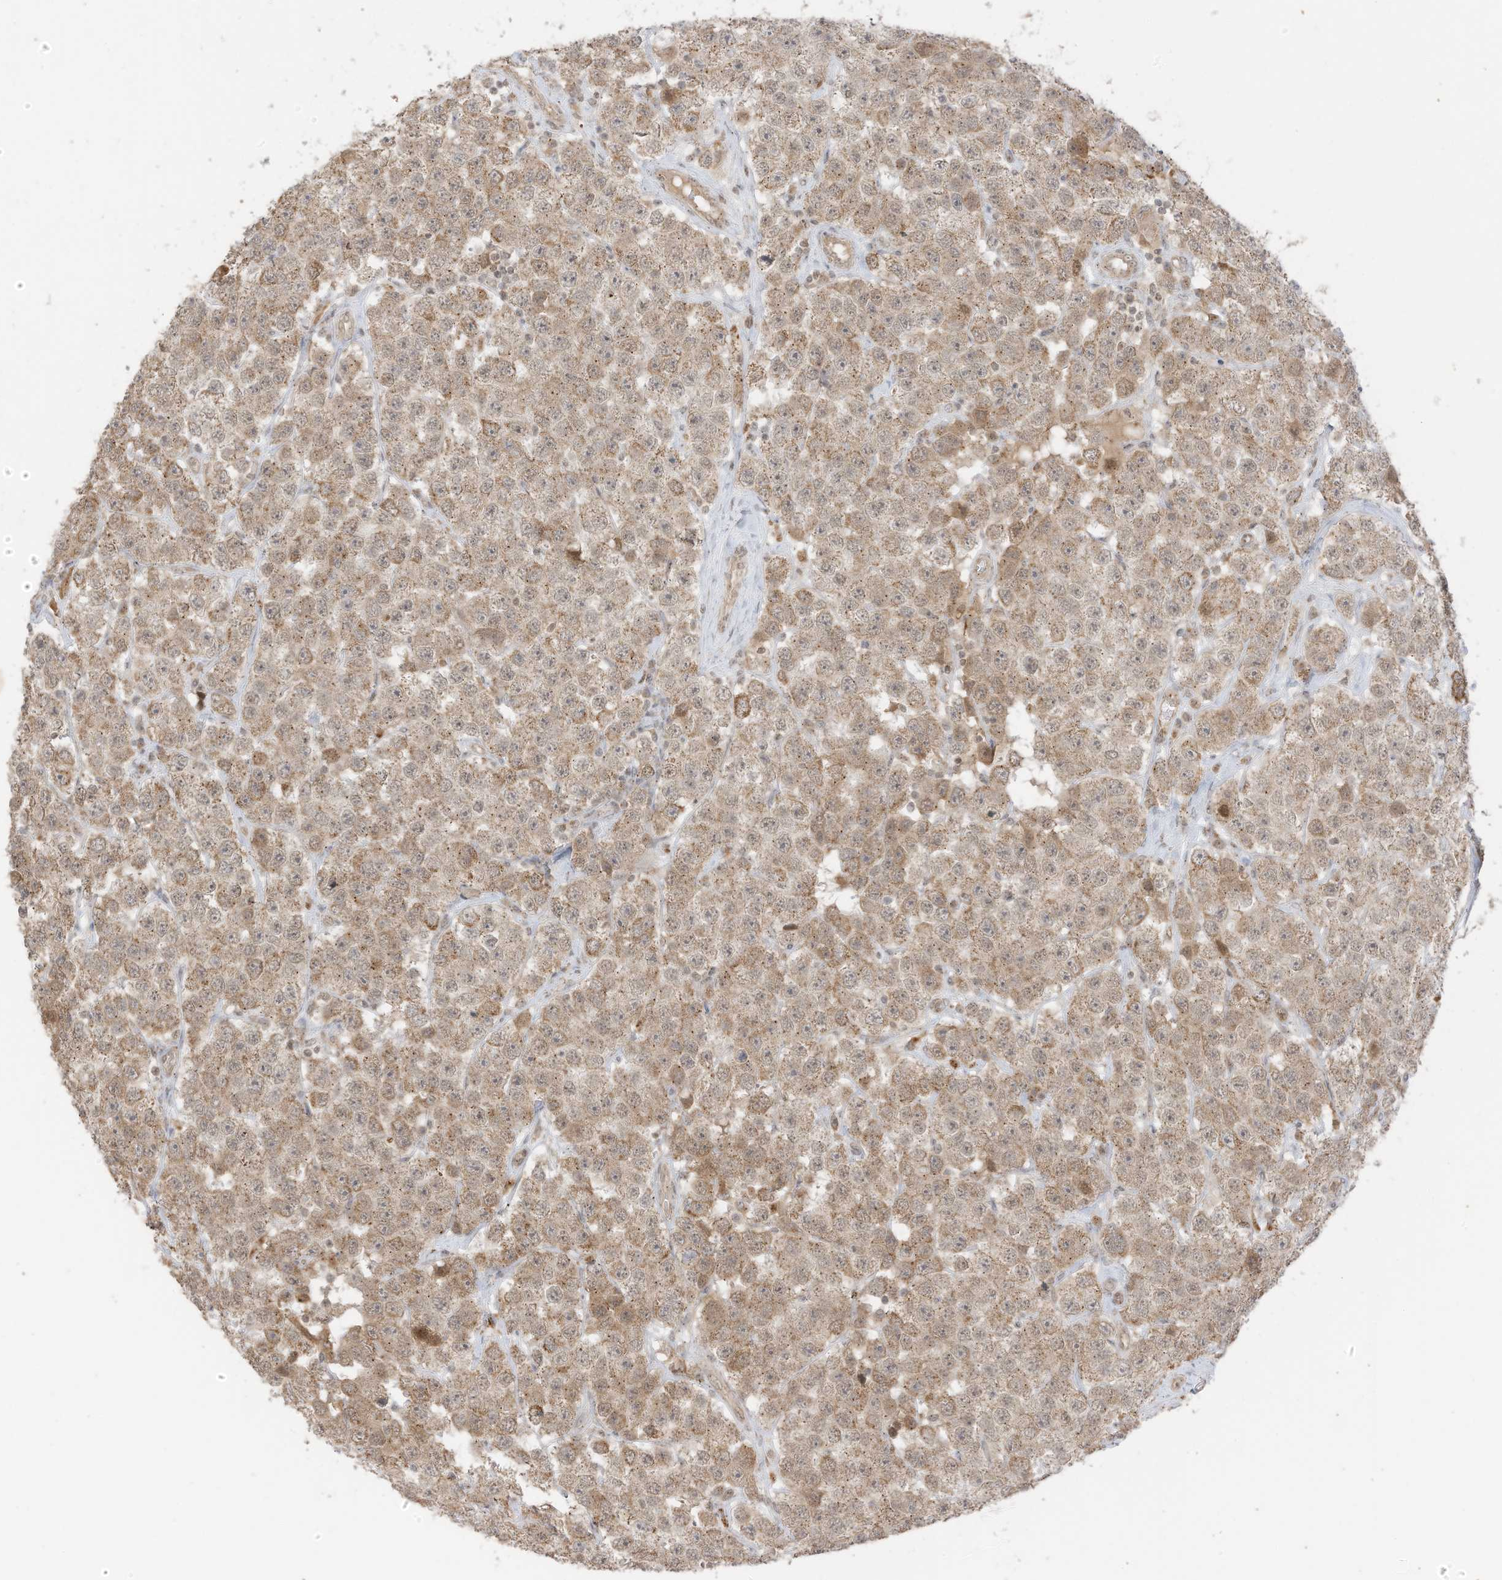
{"staining": {"intensity": "moderate", "quantity": "25%-75%", "location": "cytoplasmic/membranous"}, "tissue": "testis cancer", "cell_type": "Tumor cells", "image_type": "cancer", "snomed": [{"axis": "morphology", "description": "Seminoma, NOS"}, {"axis": "topography", "description": "Testis"}], "caption": "A brown stain highlights moderate cytoplasmic/membranous positivity of a protein in human testis cancer (seminoma) tumor cells. (IHC, brightfield microscopy, high magnification).", "gene": "N4BP3", "patient": {"sex": "male", "age": 28}}